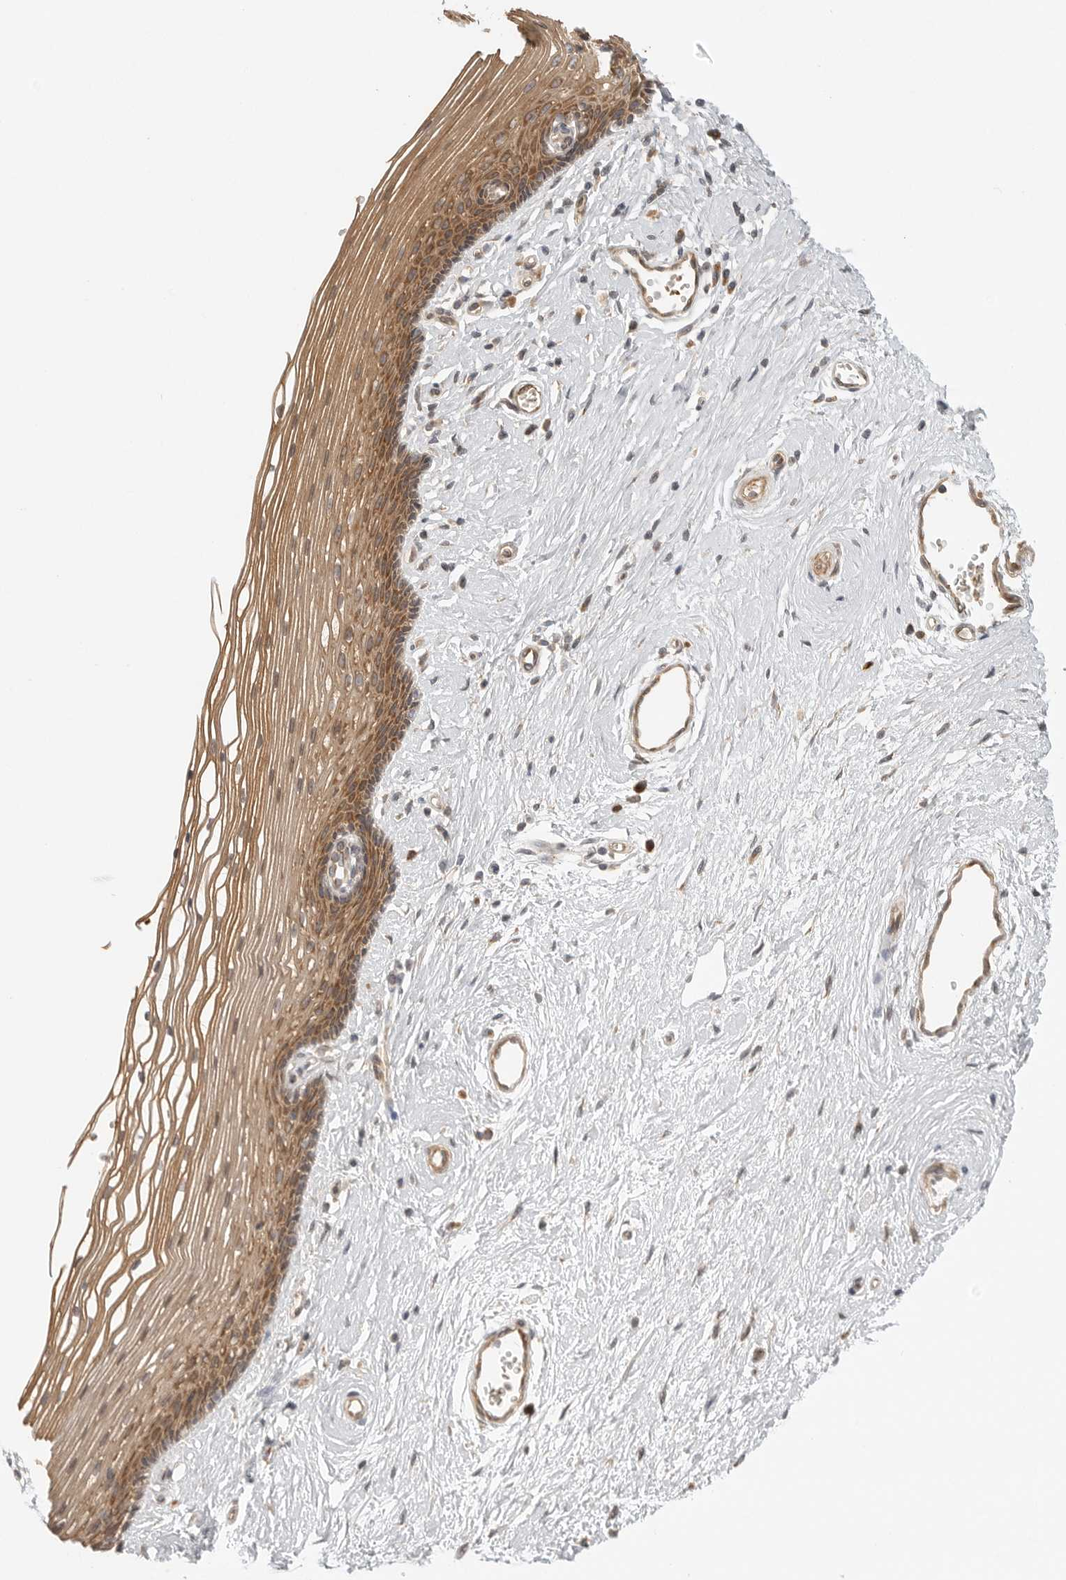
{"staining": {"intensity": "moderate", "quantity": ">75%", "location": "cytoplasmic/membranous"}, "tissue": "vagina", "cell_type": "Squamous epithelial cells", "image_type": "normal", "snomed": [{"axis": "morphology", "description": "Normal tissue, NOS"}, {"axis": "topography", "description": "Vagina"}], "caption": "Vagina stained with immunohistochemistry (IHC) shows moderate cytoplasmic/membranous staining in approximately >75% of squamous epithelial cells.", "gene": "CCPG1", "patient": {"sex": "female", "age": 46}}